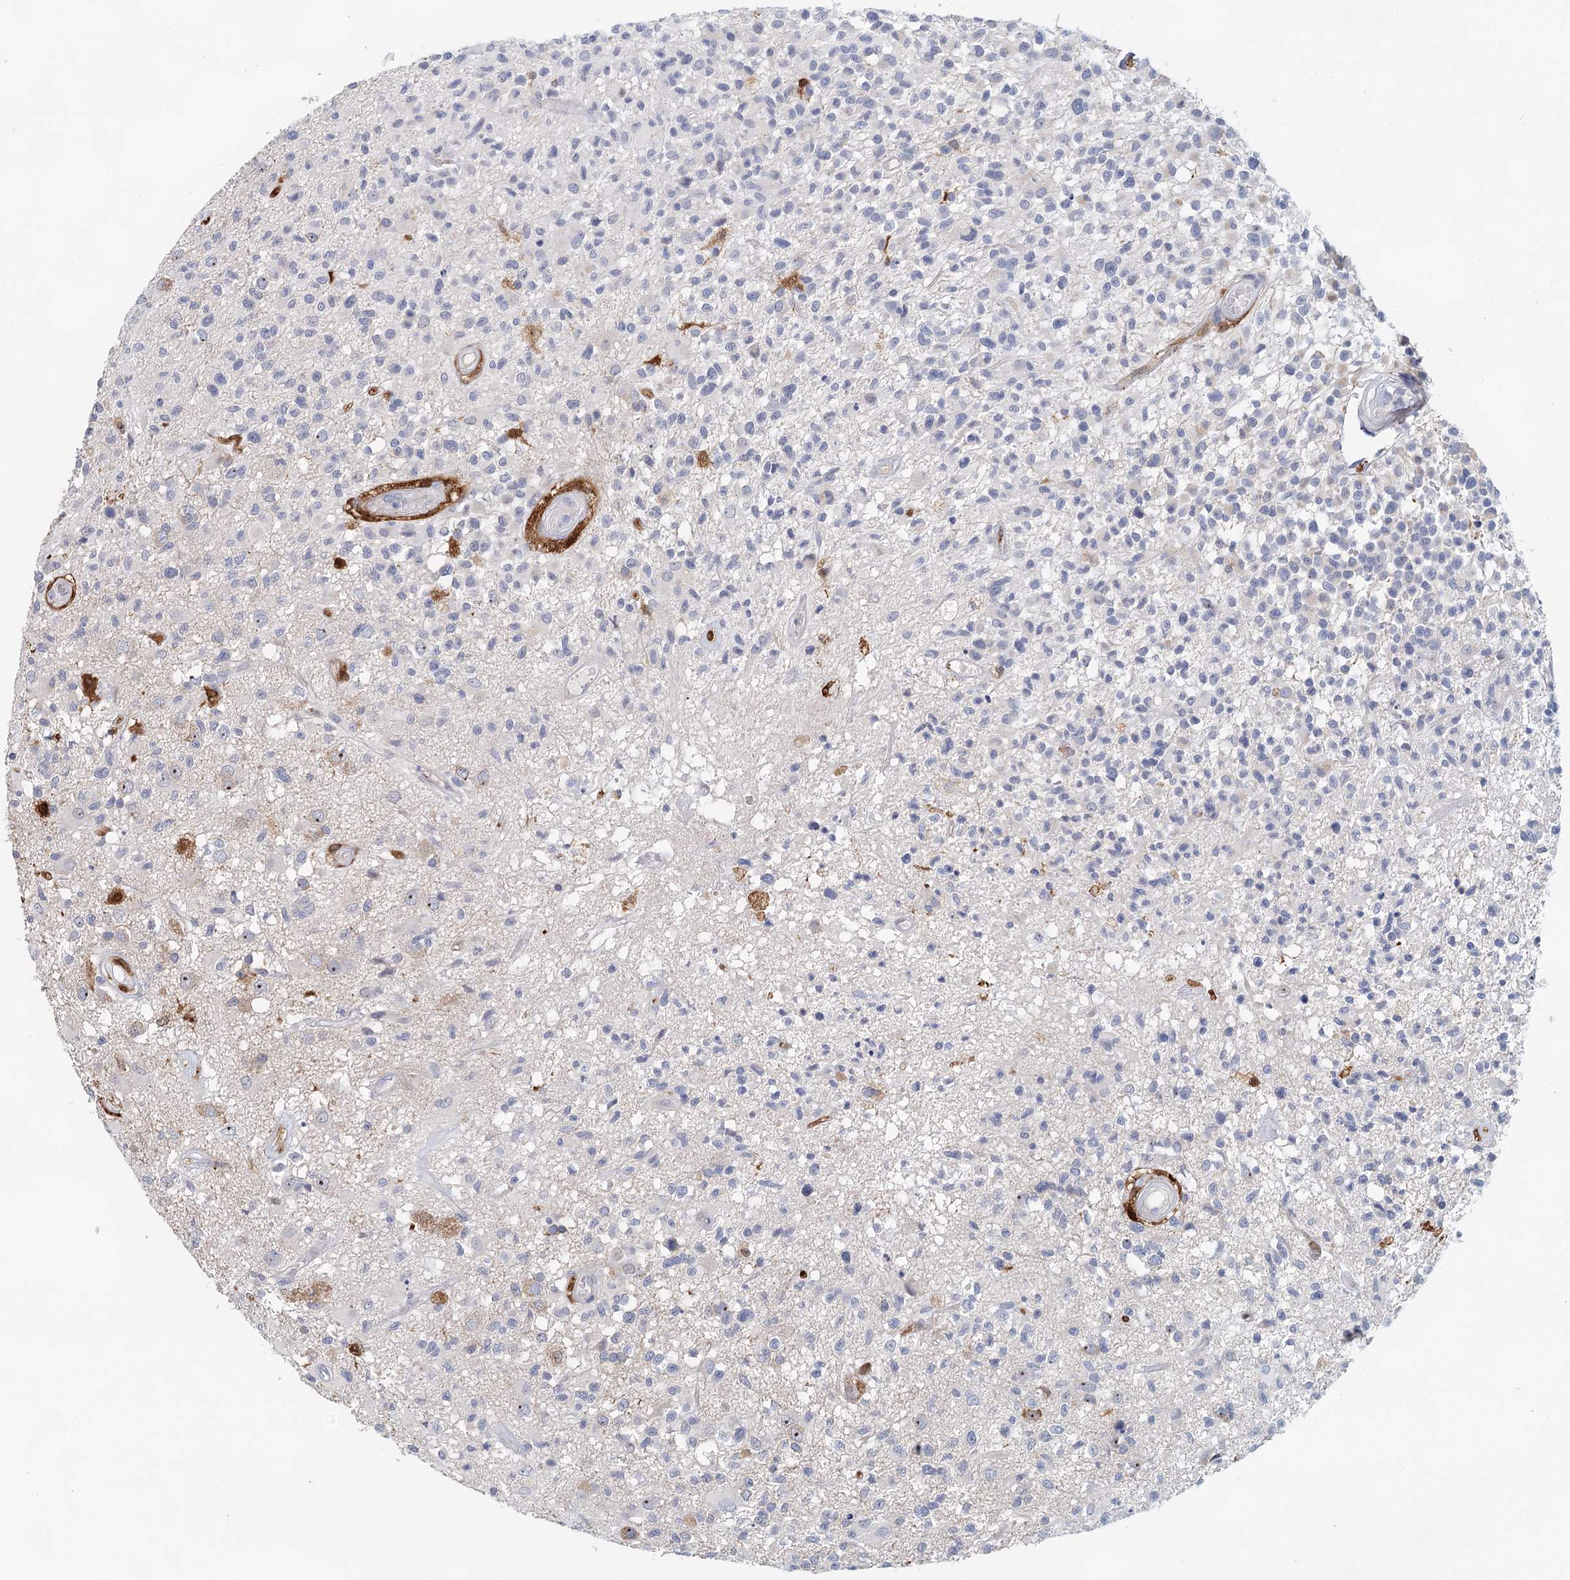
{"staining": {"intensity": "negative", "quantity": "none", "location": "none"}, "tissue": "glioma", "cell_type": "Tumor cells", "image_type": "cancer", "snomed": [{"axis": "morphology", "description": "Glioma, malignant, High grade"}, {"axis": "morphology", "description": "Glioblastoma, NOS"}, {"axis": "topography", "description": "Brain"}], "caption": "Micrograph shows no significant protein staining in tumor cells of glioma.", "gene": "SLC19A3", "patient": {"sex": "male", "age": 60}}